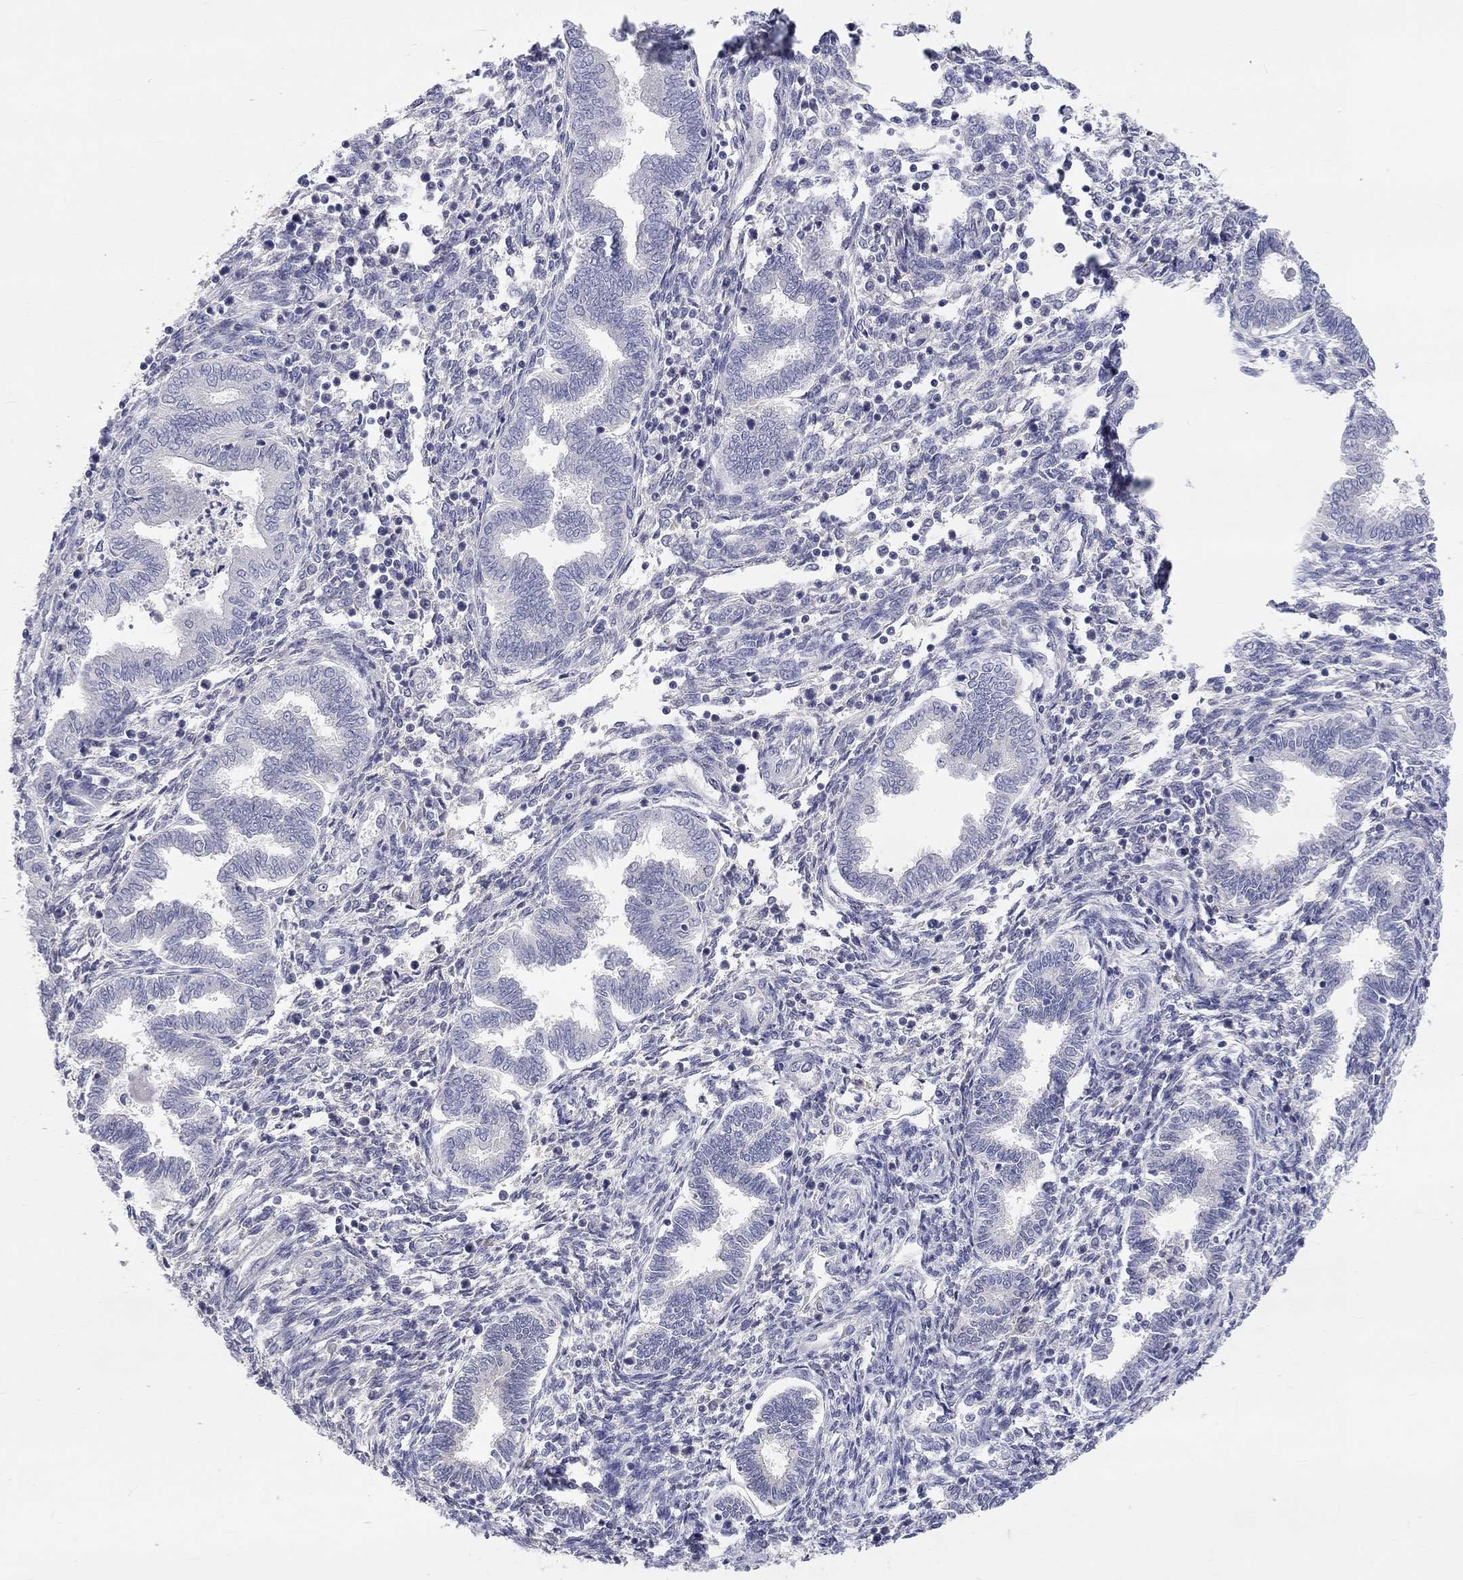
{"staining": {"intensity": "negative", "quantity": "none", "location": "none"}, "tissue": "endometrium", "cell_type": "Cells in endometrial stroma", "image_type": "normal", "snomed": [{"axis": "morphology", "description": "Normal tissue, NOS"}, {"axis": "topography", "description": "Endometrium"}], "caption": "Immunohistochemistry (IHC) micrograph of normal endometrium: endometrium stained with DAB displays no significant protein positivity in cells in endometrial stroma.", "gene": "ST7L", "patient": {"sex": "female", "age": 42}}